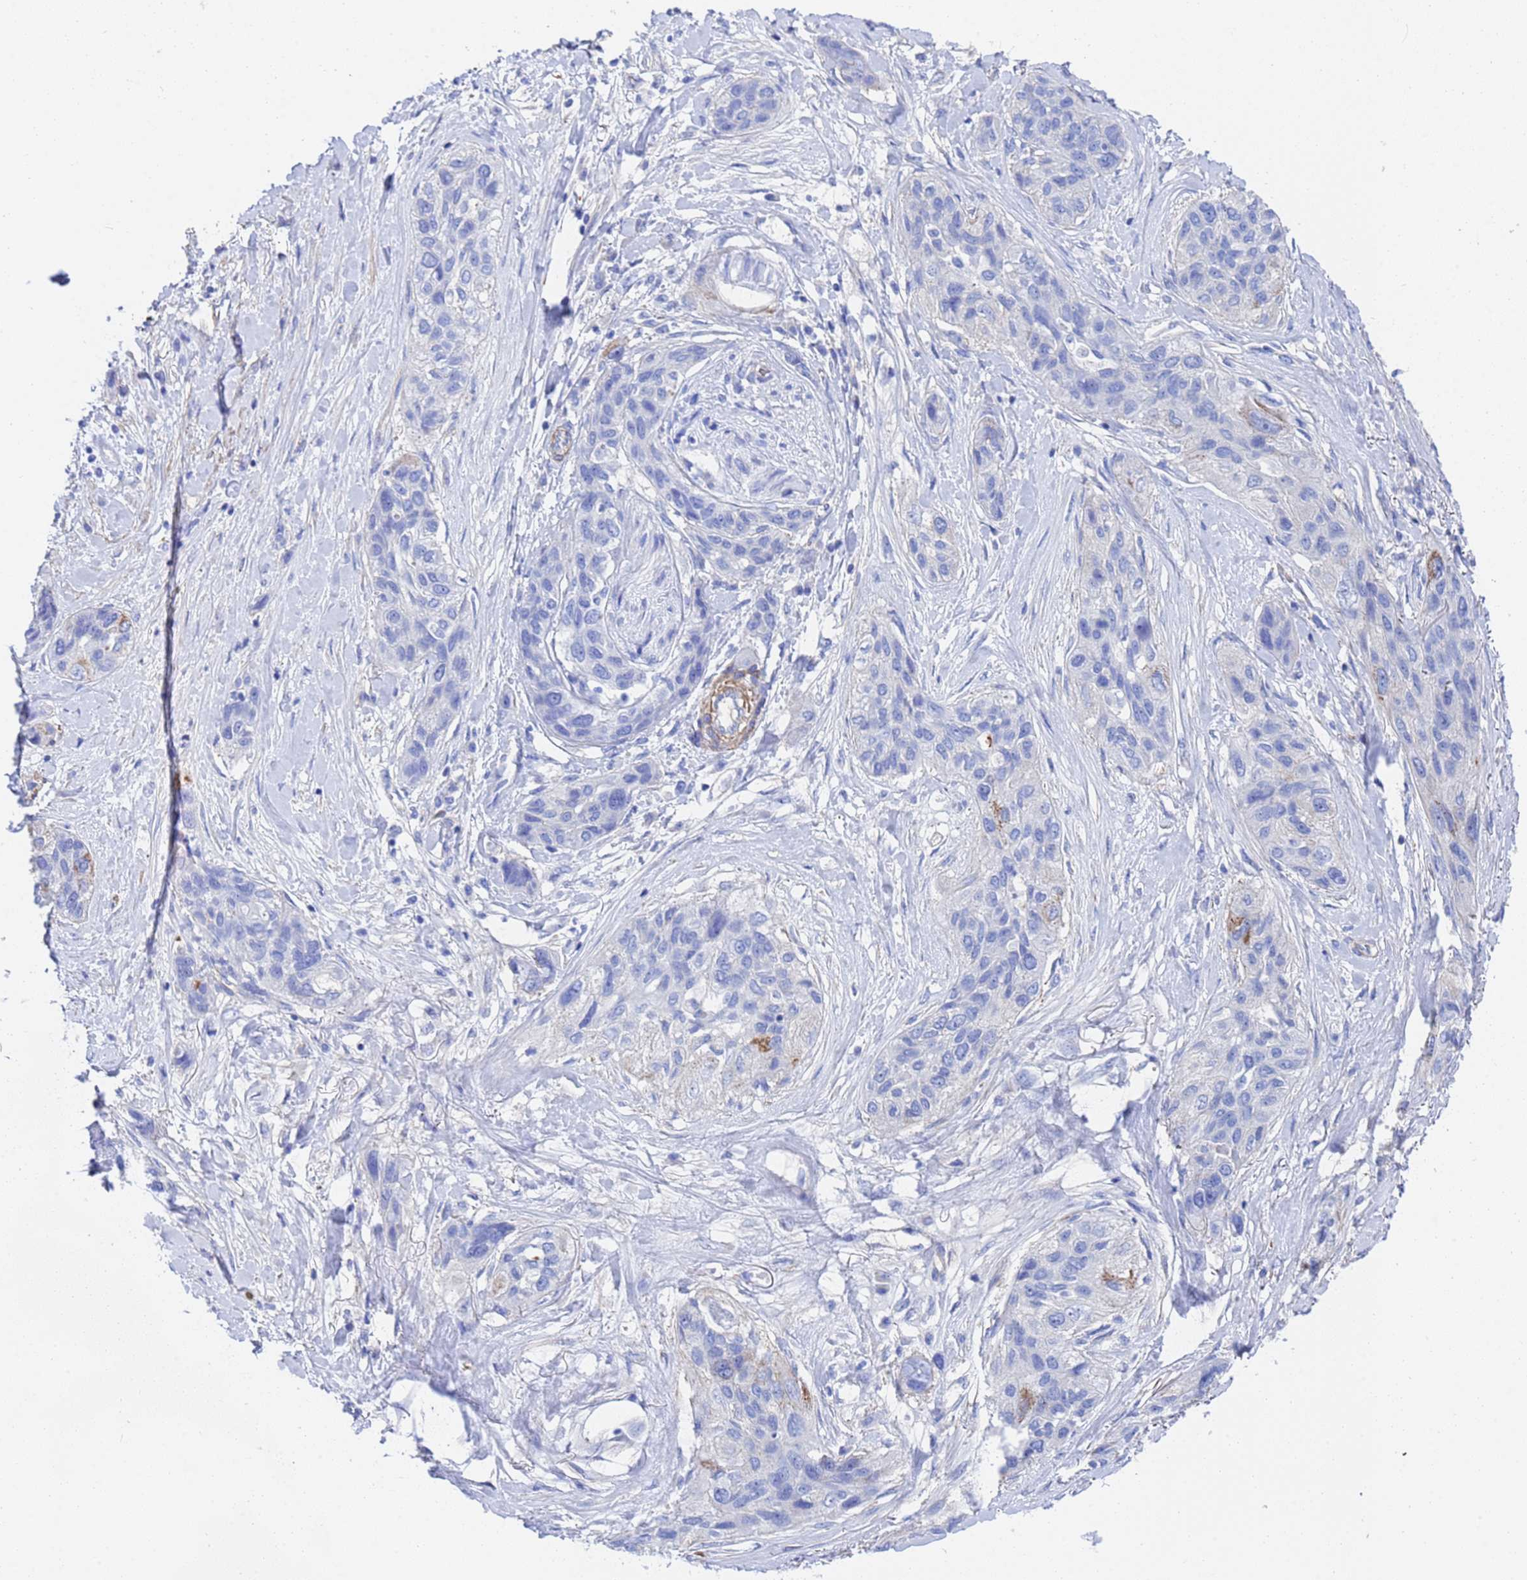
{"staining": {"intensity": "negative", "quantity": "none", "location": "none"}, "tissue": "lung cancer", "cell_type": "Tumor cells", "image_type": "cancer", "snomed": [{"axis": "morphology", "description": "Squamous cell carcinoma, NOS"}, {"axis": "topography", "description": "Lung"}], "caption": "Histopathology image shows no significant protein positivity in tumor cells of squamous cell carcinoma (lung). (DAB (3,3'-diaminobenzidine) IHC visualized using brightfield microscopy, high magnification).", "gene": "CST4", "patient": {"sex": "female", "age": 70}}